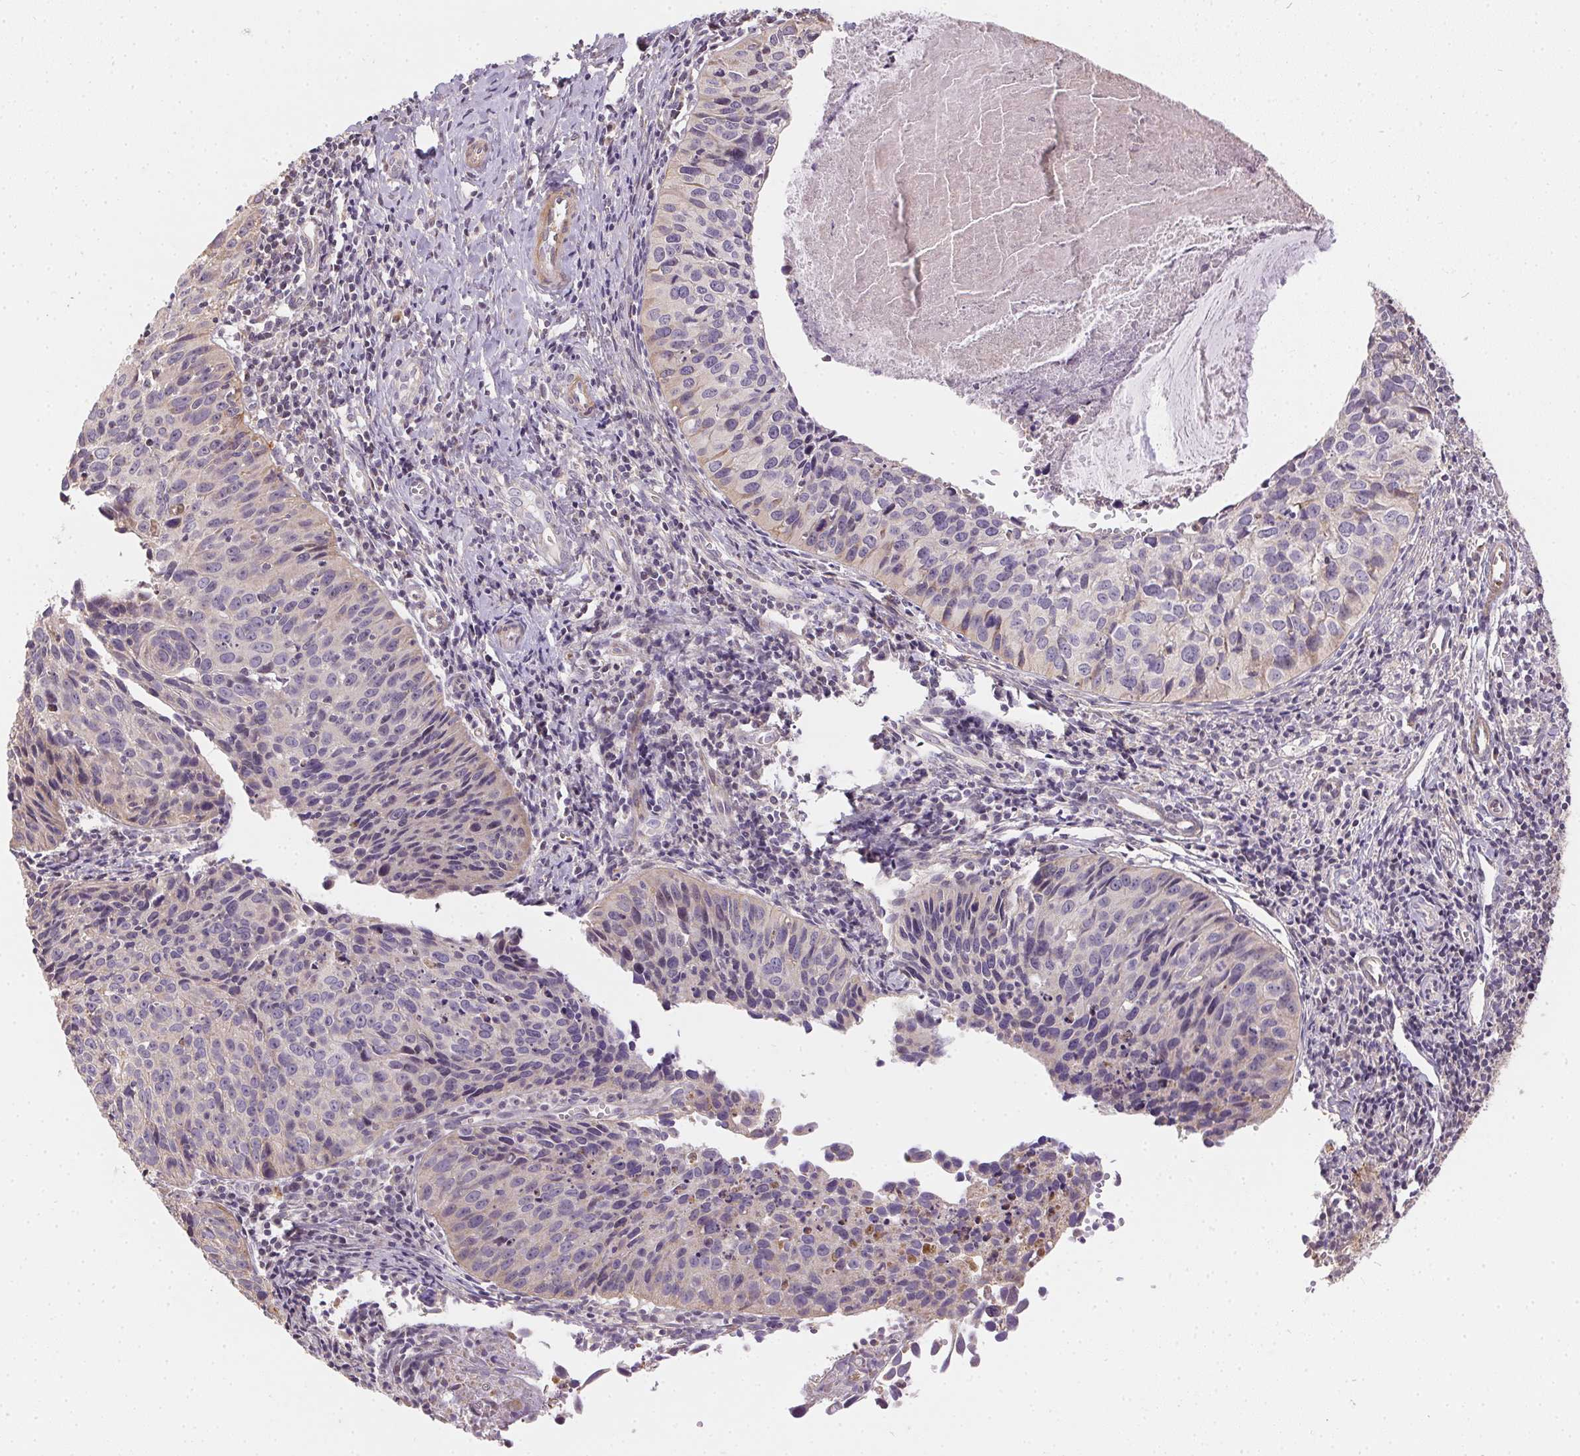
{"staining": {"intensity": "weak", "quantity": "<25%", "location": "cytoplasmic/membranous"}, "tissue": "cervical cancer", "cell_type": "Tumor cells", "image_type": "cancer", "snomed": [{"axis": "morphology", "description": "Squamous cell carcinoma, NOS"}, {"axis": "topography", "description": "Cervix"}], "caption": "This is a image of IHC staining of cervical cancer, which shows no positivity in tumor cells.", "gene": "REV3L", "patient": {"sex": "female", "age": 31}}